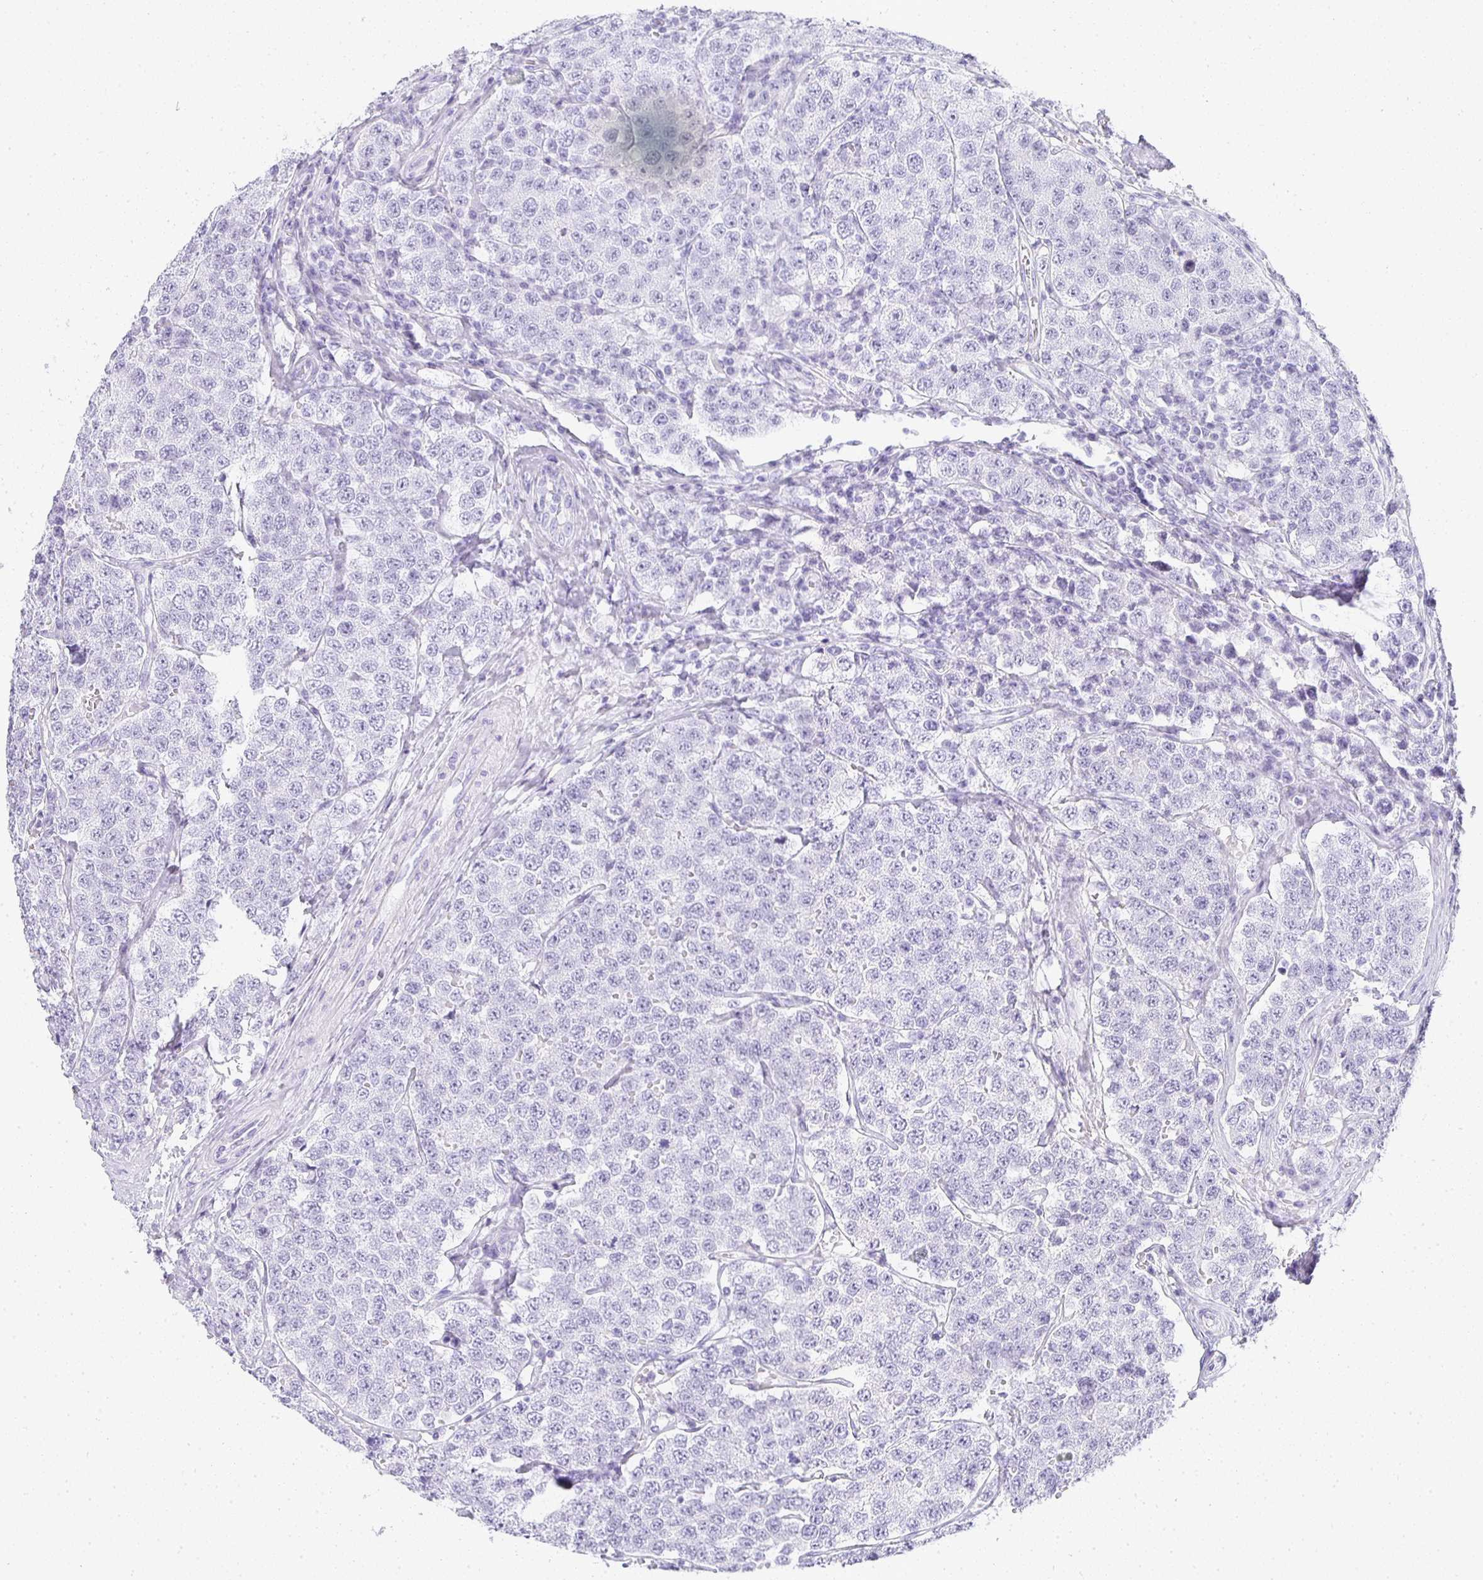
{"staining": {"intensity": "negative", "quantity": "none", "location": "none"}, "tissue": "testis cancer", "cell_type": "Tumor cells", "image_type": "cancer", "snomed": [{"axis": "morphology", "description": "Seminoma, NOS"}, {"axis": "topography", "description": "Testis"}], "caption": "A micrograph of human testis seminoma is negative for staining in tumor cells.", "gene": "TPSD1", "patient": {"sex": "male", "age": 34}}